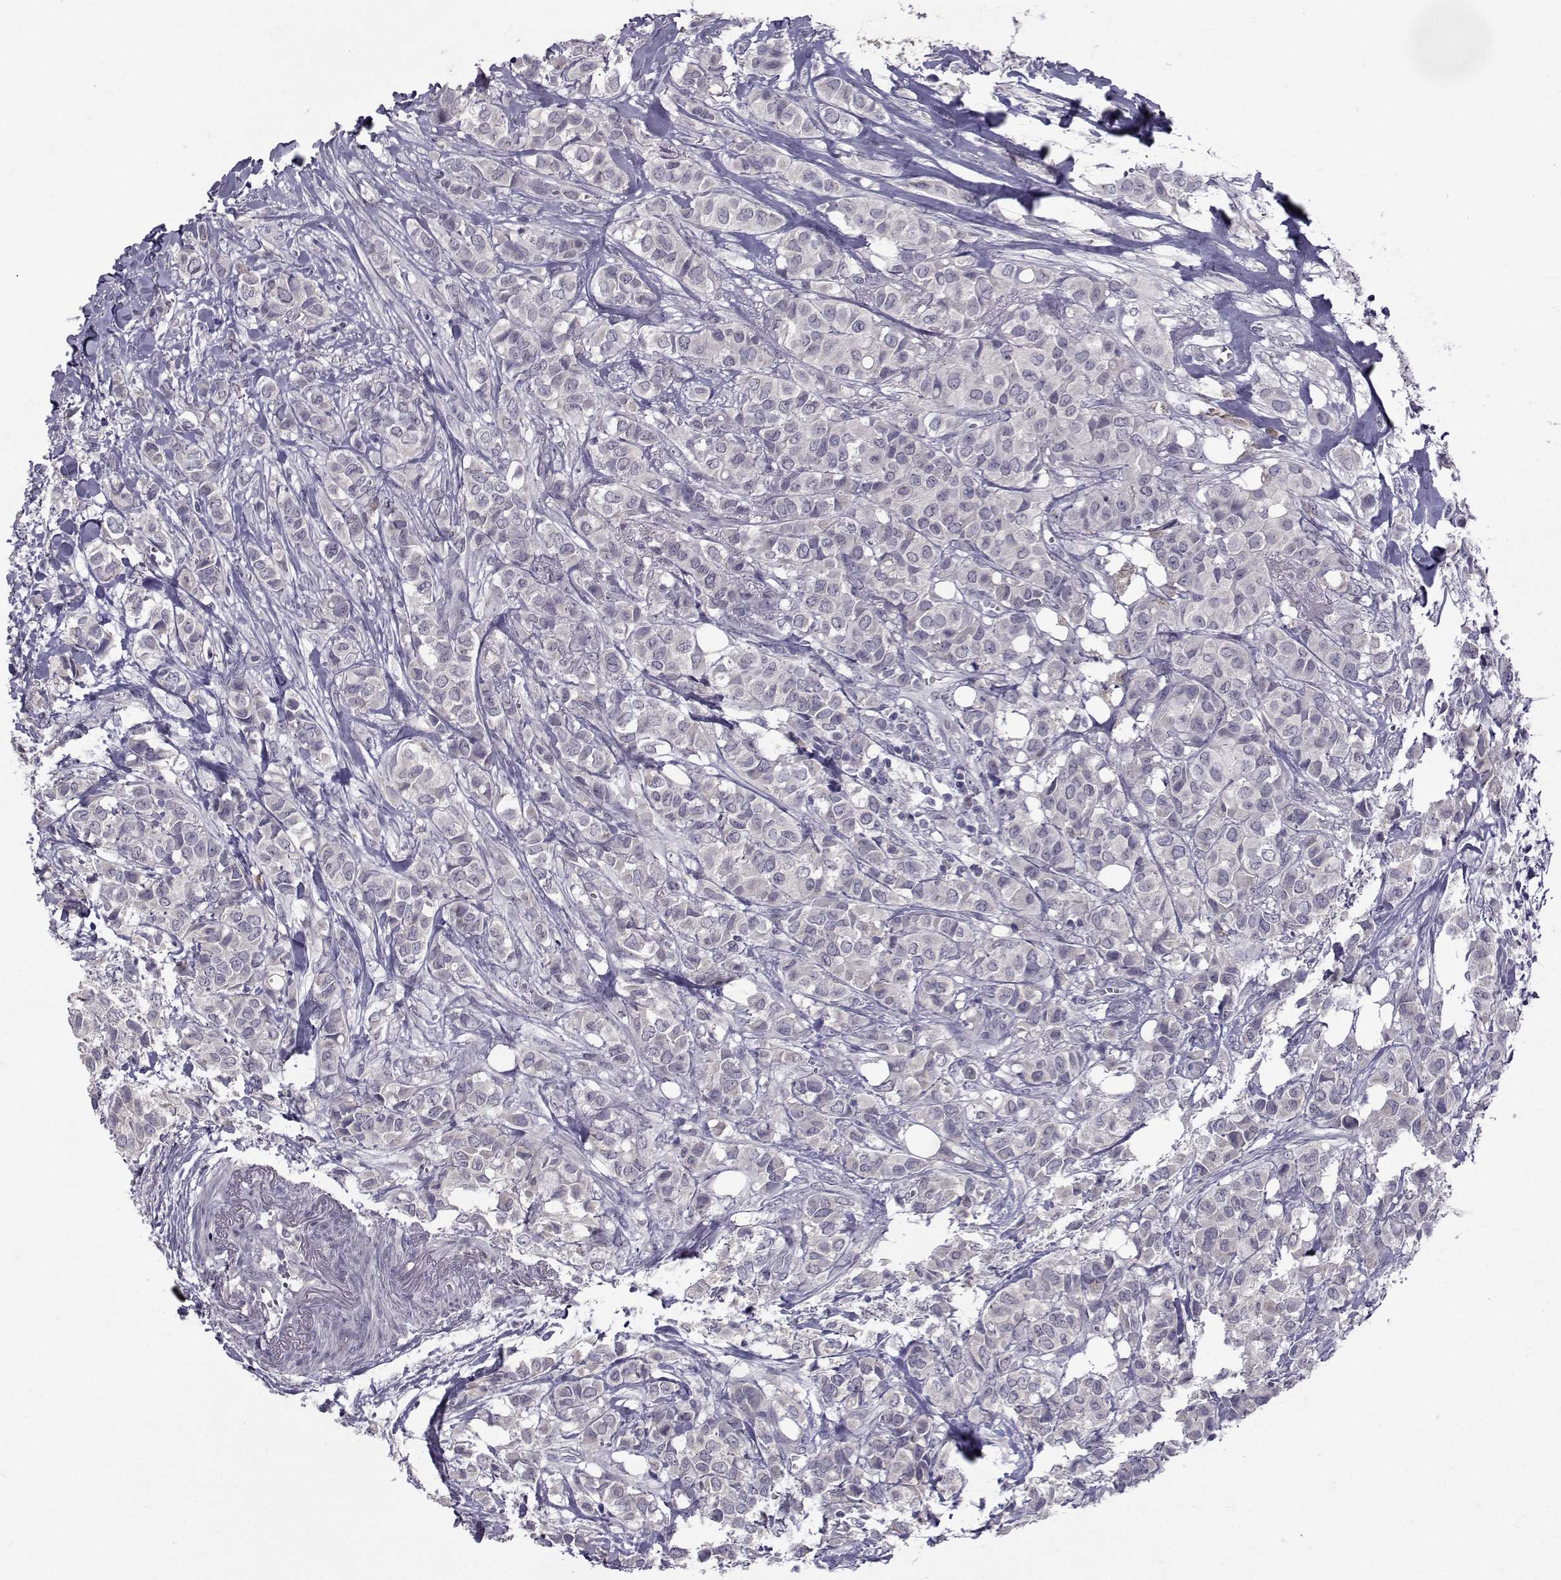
{"staining": {"intensity": "negative", "quantity": "none", "location": "none"}, "tissue": "breast cancer", "cell_type": "Tumor cells", "image_type": "cancer", "snomed": [{"axis": "morphology", "description": "Duct carcinoma"}, {"axis": "topography", "description": "Breast"}], "caption": "Immunohistochemistry (IHC) image of neoplastic tissue: human breast cancer stained with DAB (3,3'-diaminobenzidine) displays no significant protein positivity in tumor cells.", "gene": "TNFRSF11B", "patient": {"sex": "female", "age": 85}}